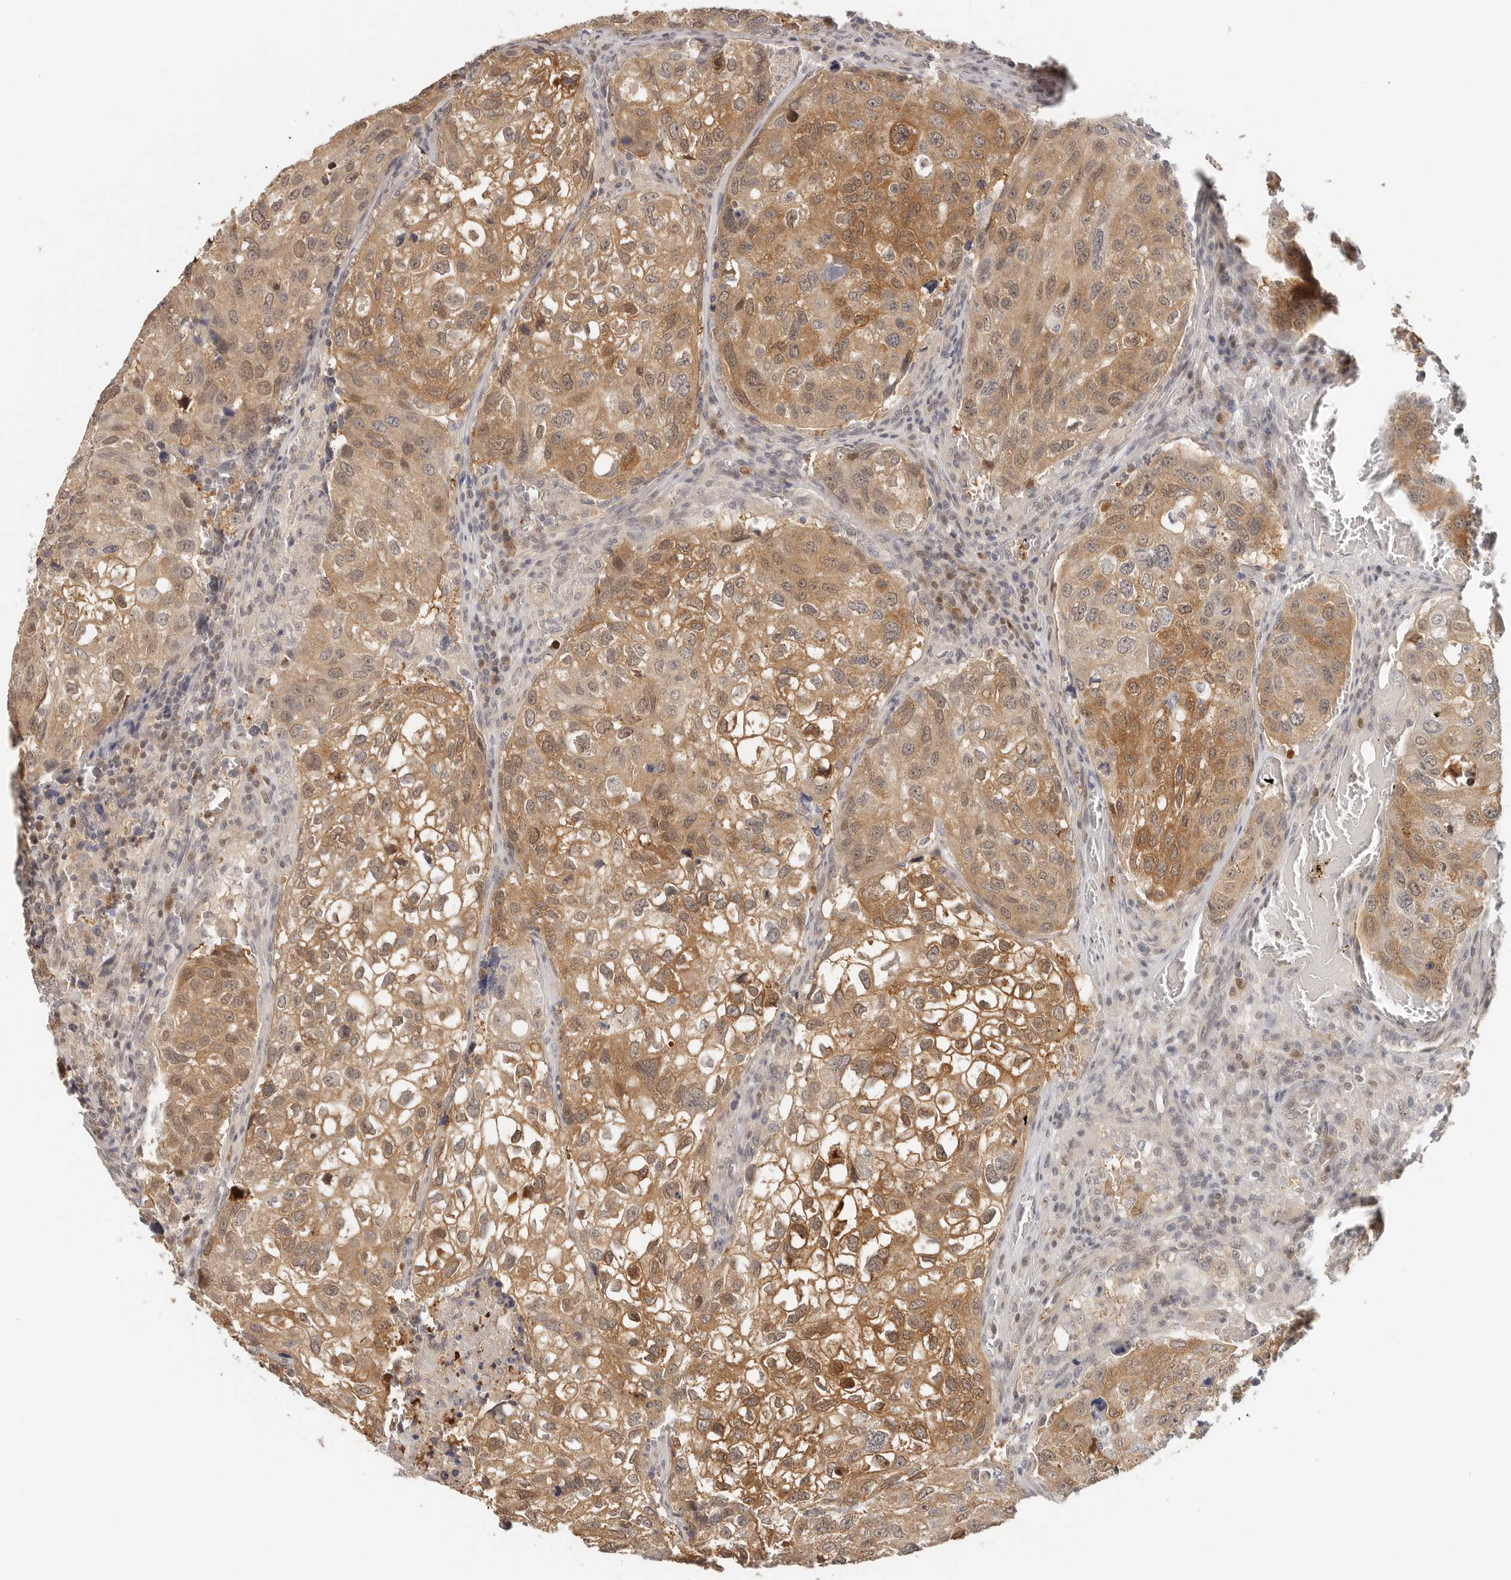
{"staining": {"intensity": "moderate", "quantity": ">75%", "location": "cytoplasmic/membranous,nuclear"}, "tissue": "urothelial cancer", "cell_type": "Tumor cells", "image_type": "cancer", "snomed": [{"axis": "morphology", "description": "Urothelial carcinoma, High grade"}, {"axis": "topography", "description": "Lymph node"}, {"axis": "topography", "description": "Urinary bladder"}], "caption": "DAB (3,3'-diaminobenzidine) immunohistochemical staining of urothelial cancer displays moderate cytoplasmic/membranous and nuclear protein staining in approximately >75% of tumor cells.", "gene": "LARP7", "patient": {"sex": "male", "age": 51}}